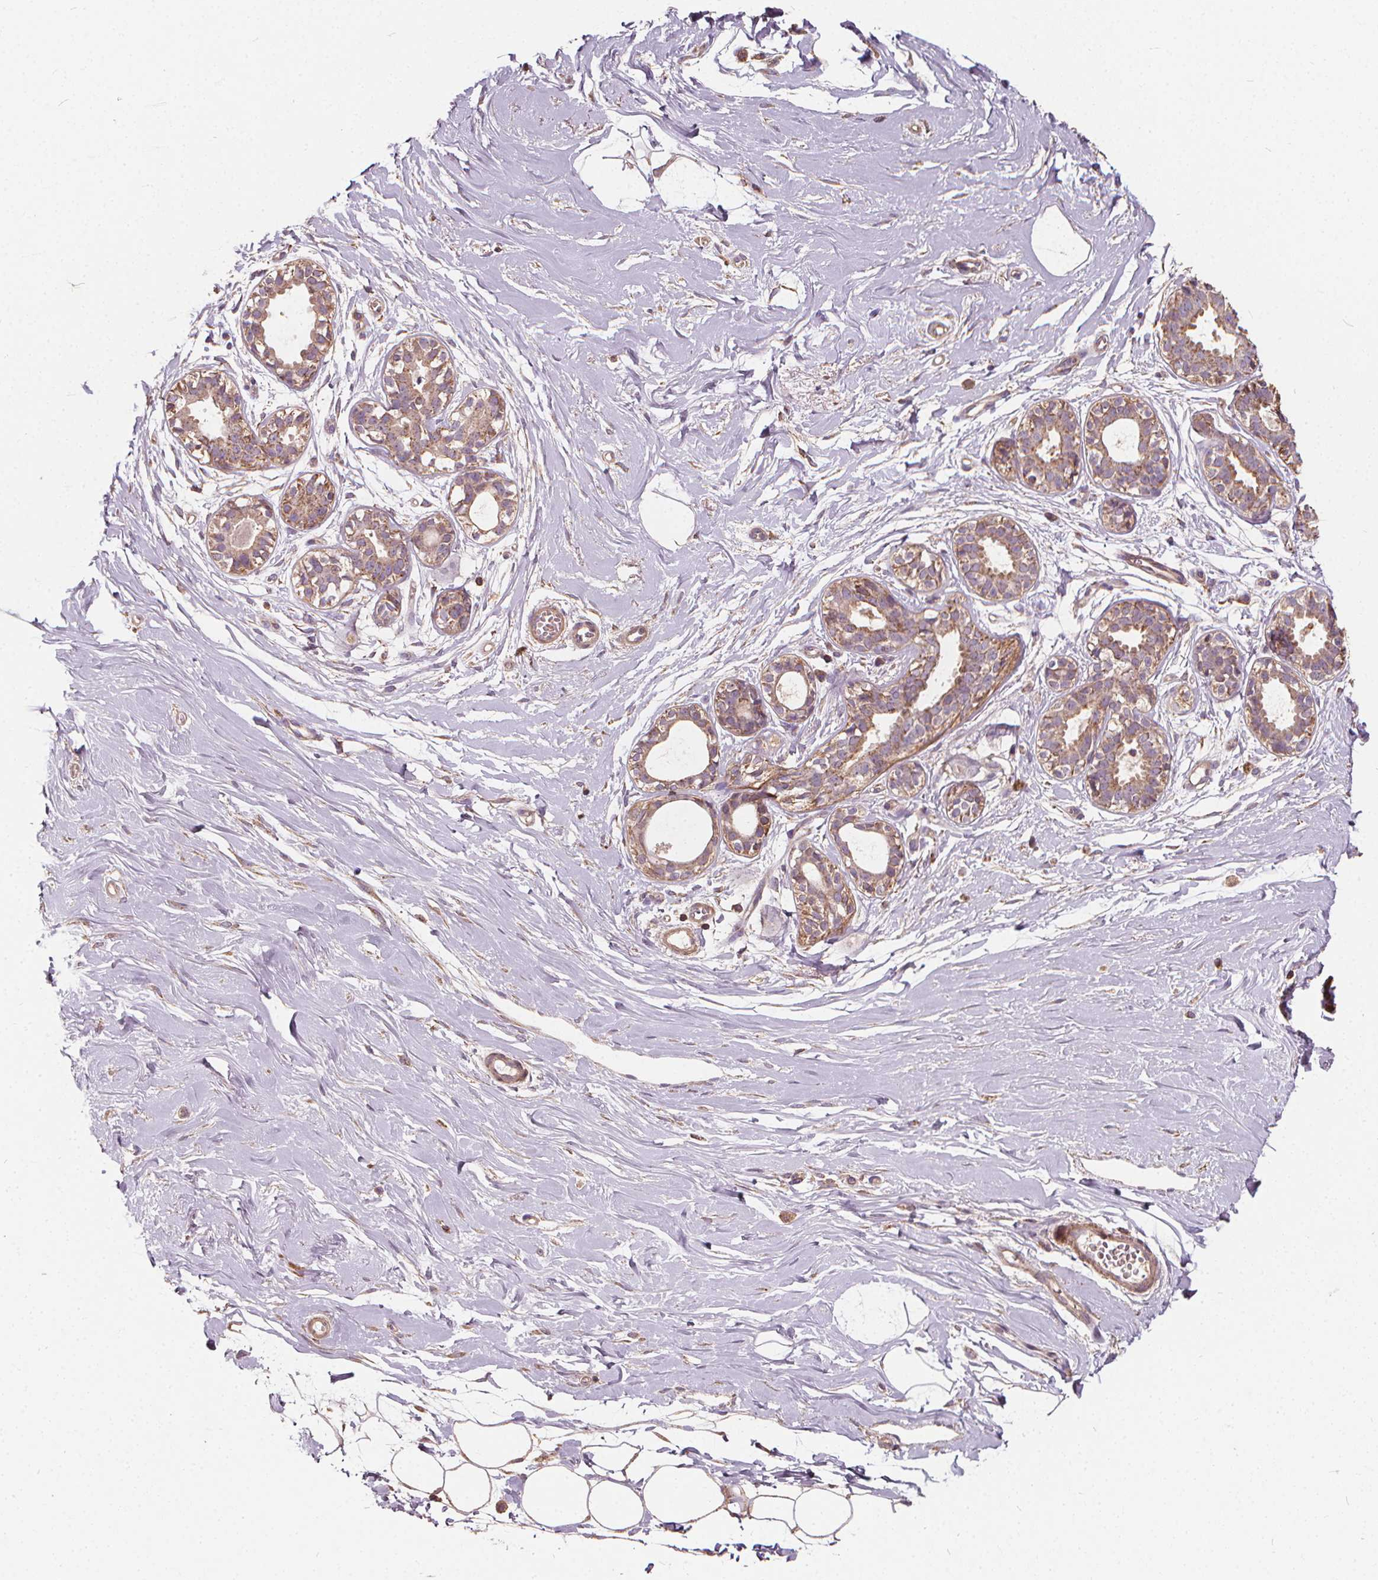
{"staining": {"intensity": "negative", "quantity": "none", "location": "none"}, "tissue": "breast", "cell_type": "Adipocytes", "image_type": "normal", "snomed": [{"axis": "morphology", "description": "Normal tissue, NOS"}, {"axis": "topography", "description": "Breast"}], "caption": "This histopathology image is of normal breast stained with IHC to label a protein in brown with the nuclei are counter-stained blue. There is no expression in adipocytes.", "gene": "ORAI2", "patient": {"sex": "female", "age": 49}}